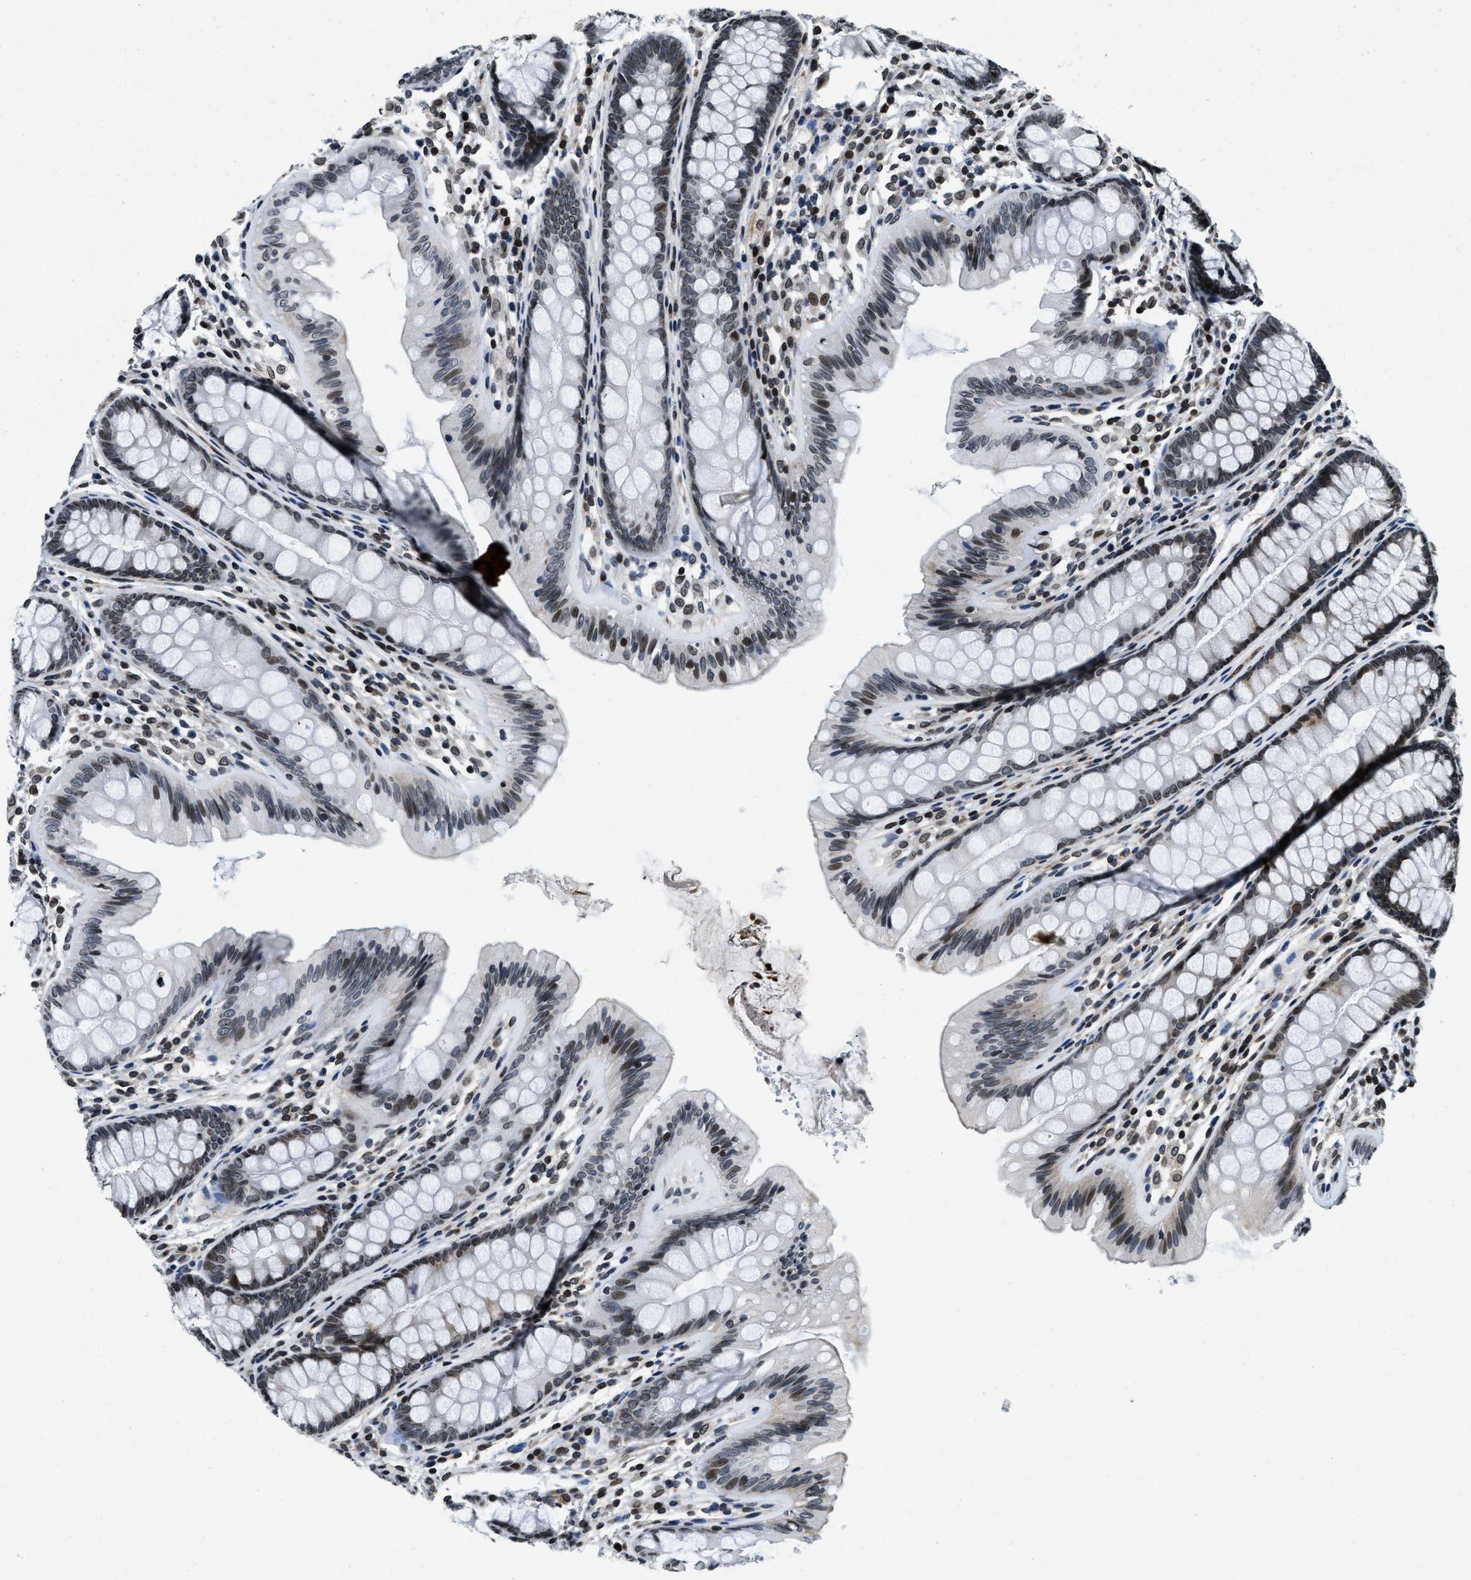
{"staining": {"intensity": "moderate", "quantity": ">75%", "location": "cytoplasmic/membranous,nuclear"}, "tissue": "colon", "cell_type": "Endothelial cells", "image_type": "normal", "snomed": [{"axis": "morphology", "description": "Normal tissue, NOS"}, {"axis": "topography", "description": "Colon"}], "caption": "High-magnification brightfield microscopy of normal colon stained with DAB (3,3'-diaminobenzidine) (brown) and counterstained with hematoxylin (blue). endothelial cells exhibit moderate cytoplasmic/membranous,nuclear staining is identified in about>75% of cells.", "gene": "ZC3HC1", "patient": {"sex": "female", "age": 56}}